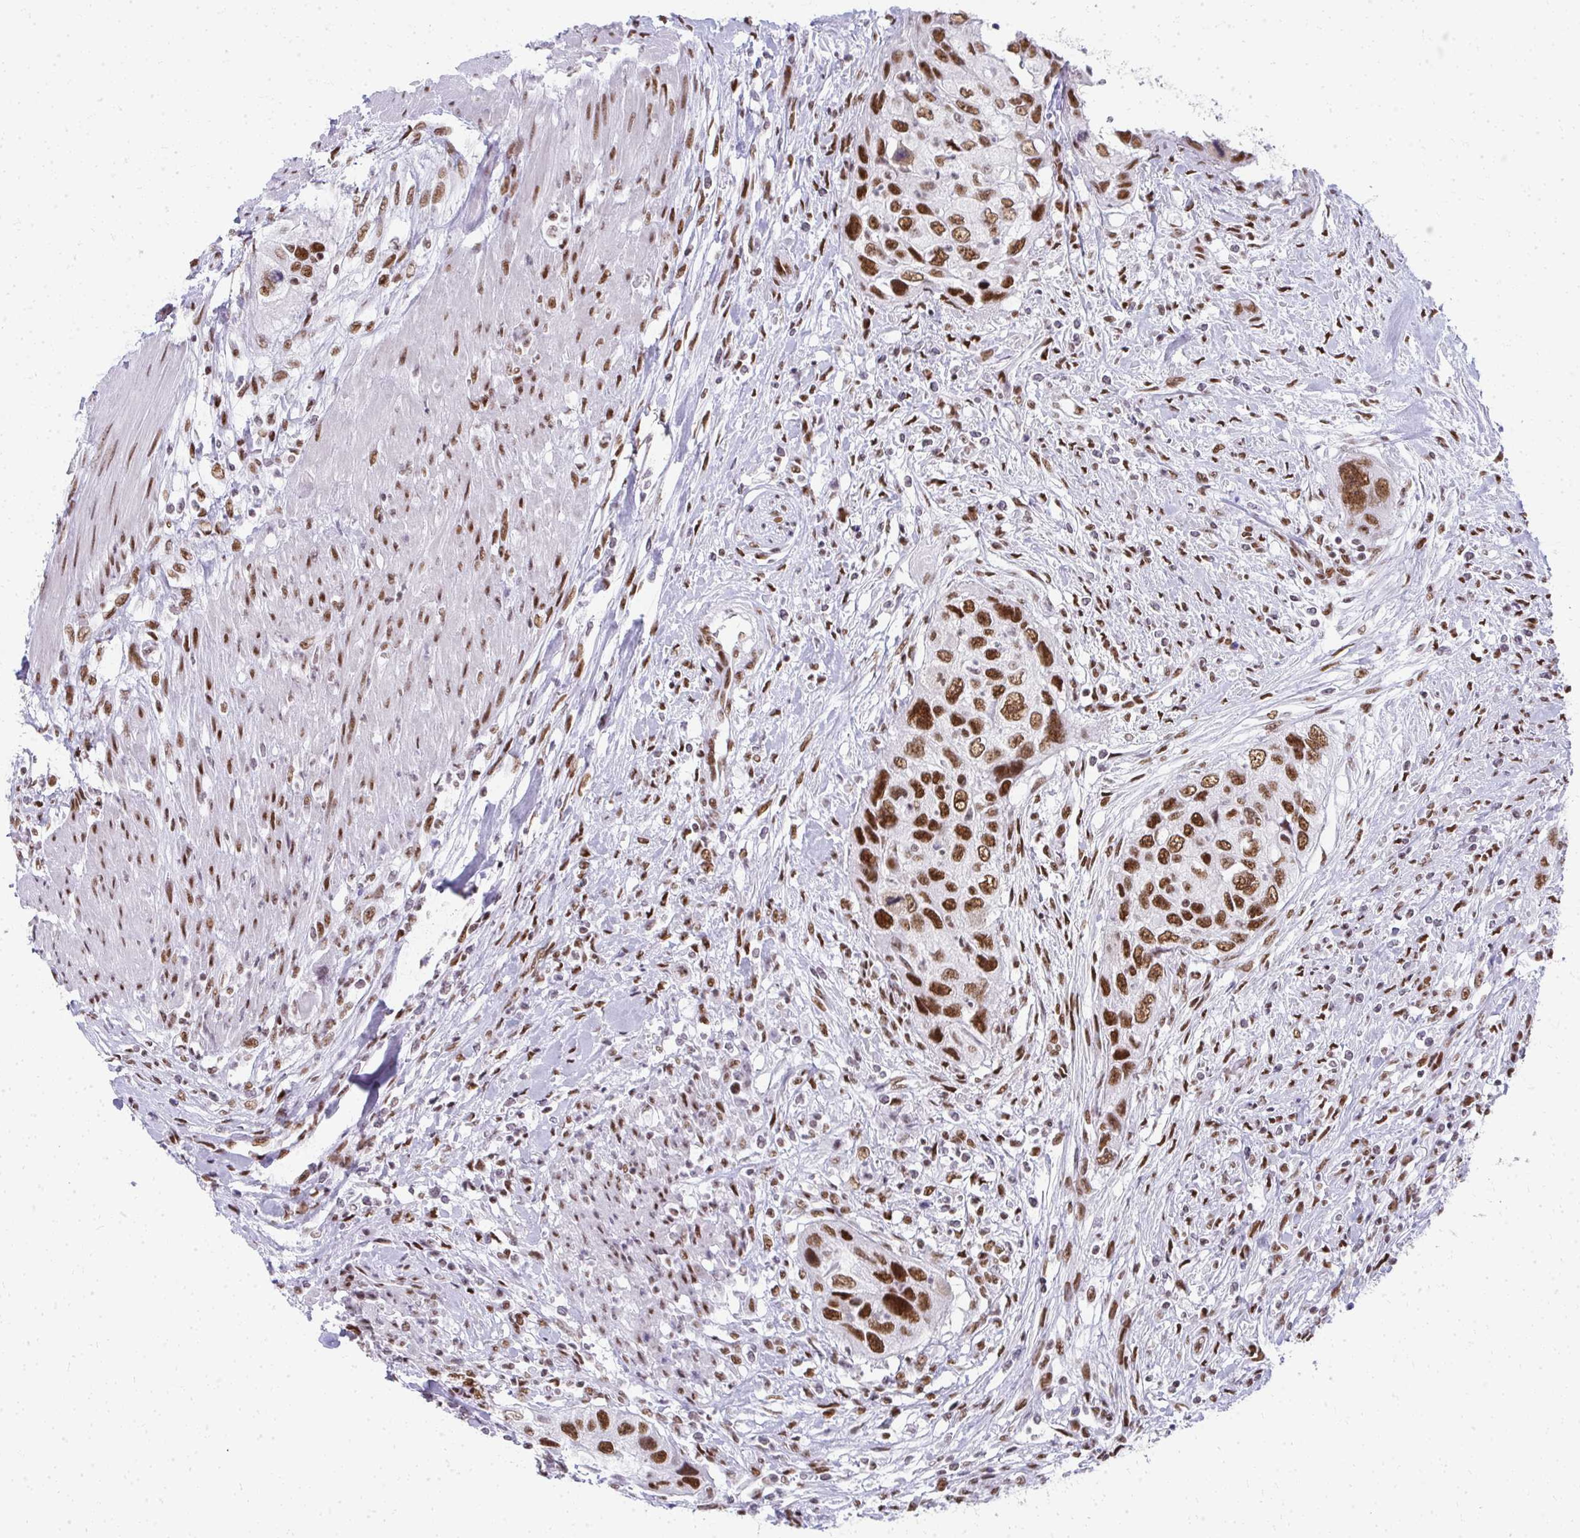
{"staining": {"intensity": "strong", "quantity": ">75%", "location": "nuclear"}, "tissue": "urothelial cancer", "cell_type": "Tumor cells", "image_type": "cancer", "snomed": [{"axis": "morphology", "description": "Urothelial carcinoma, High grade"}, {"axis": "topography", "description": "Urinary bladder"}], "caption": "Immunohistochemical staining of urothelial carcinoma (high-grade) displays strong nuclear protein expression in about >75% of tumor cells.", "gene": "CREBBP", "patient": {"sex": "female", "age": 60}}